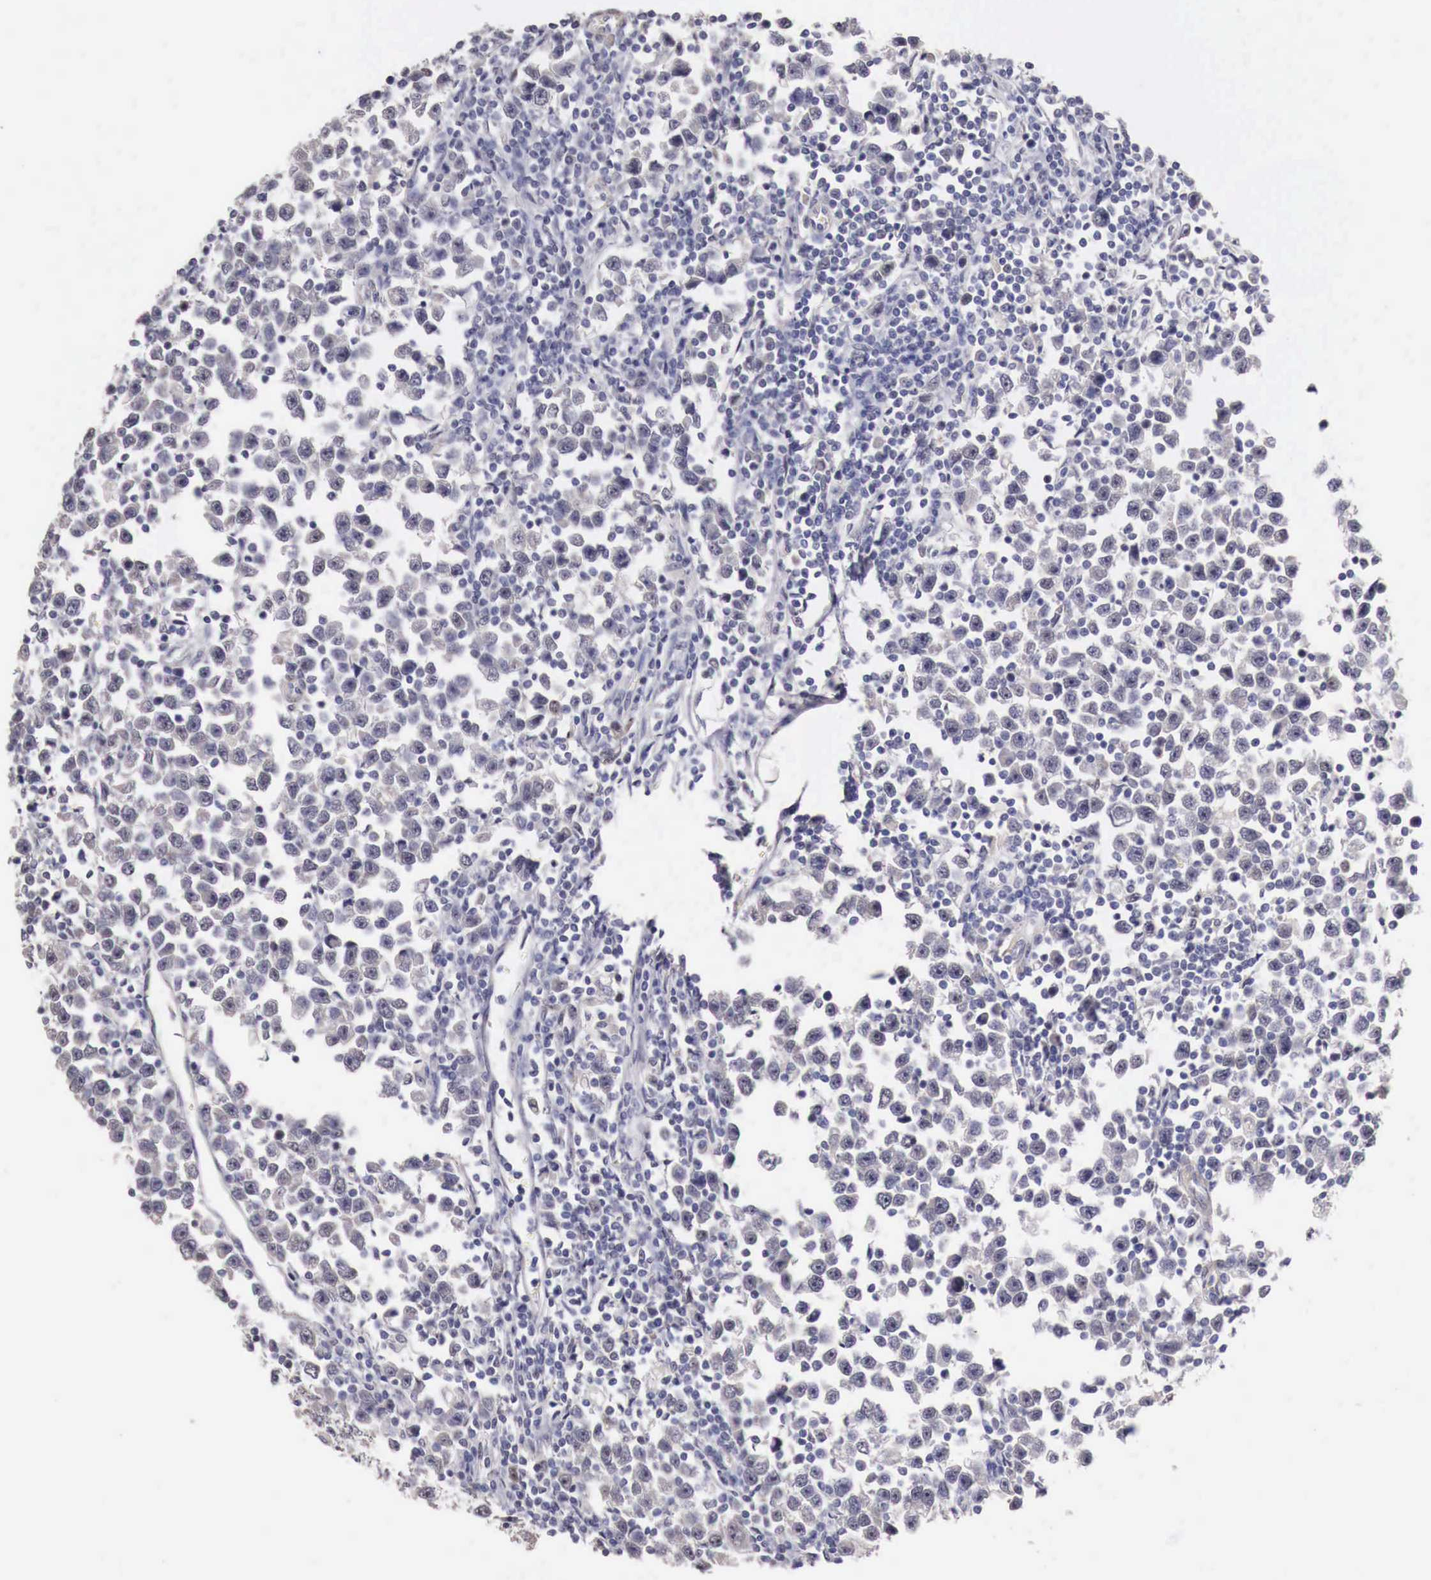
{"staining": {"intensity": "negative", "quantity": "none", "location": "none"}, "tissue": "testis cancer", "cell_type": "Tumor cells", "image_type": "cancer", "snomed": [{"axis": "morphology", "description": "Seminoma, NOS"}, {"axis": "topography", "description": "Testis"}], "caption": "An immunohistochemistry photomicrograph of testis cancer is shown. There is no staining in tumor cells of testis cancer. (Stains: DAB (3,3'-diaminobenzidine) IHC with hematoxylin counter stain, Microscopy: brightfield microscopy at high magnification).", "gene": "ENOX2", "patient": {"sex": "male", "age": 43}}